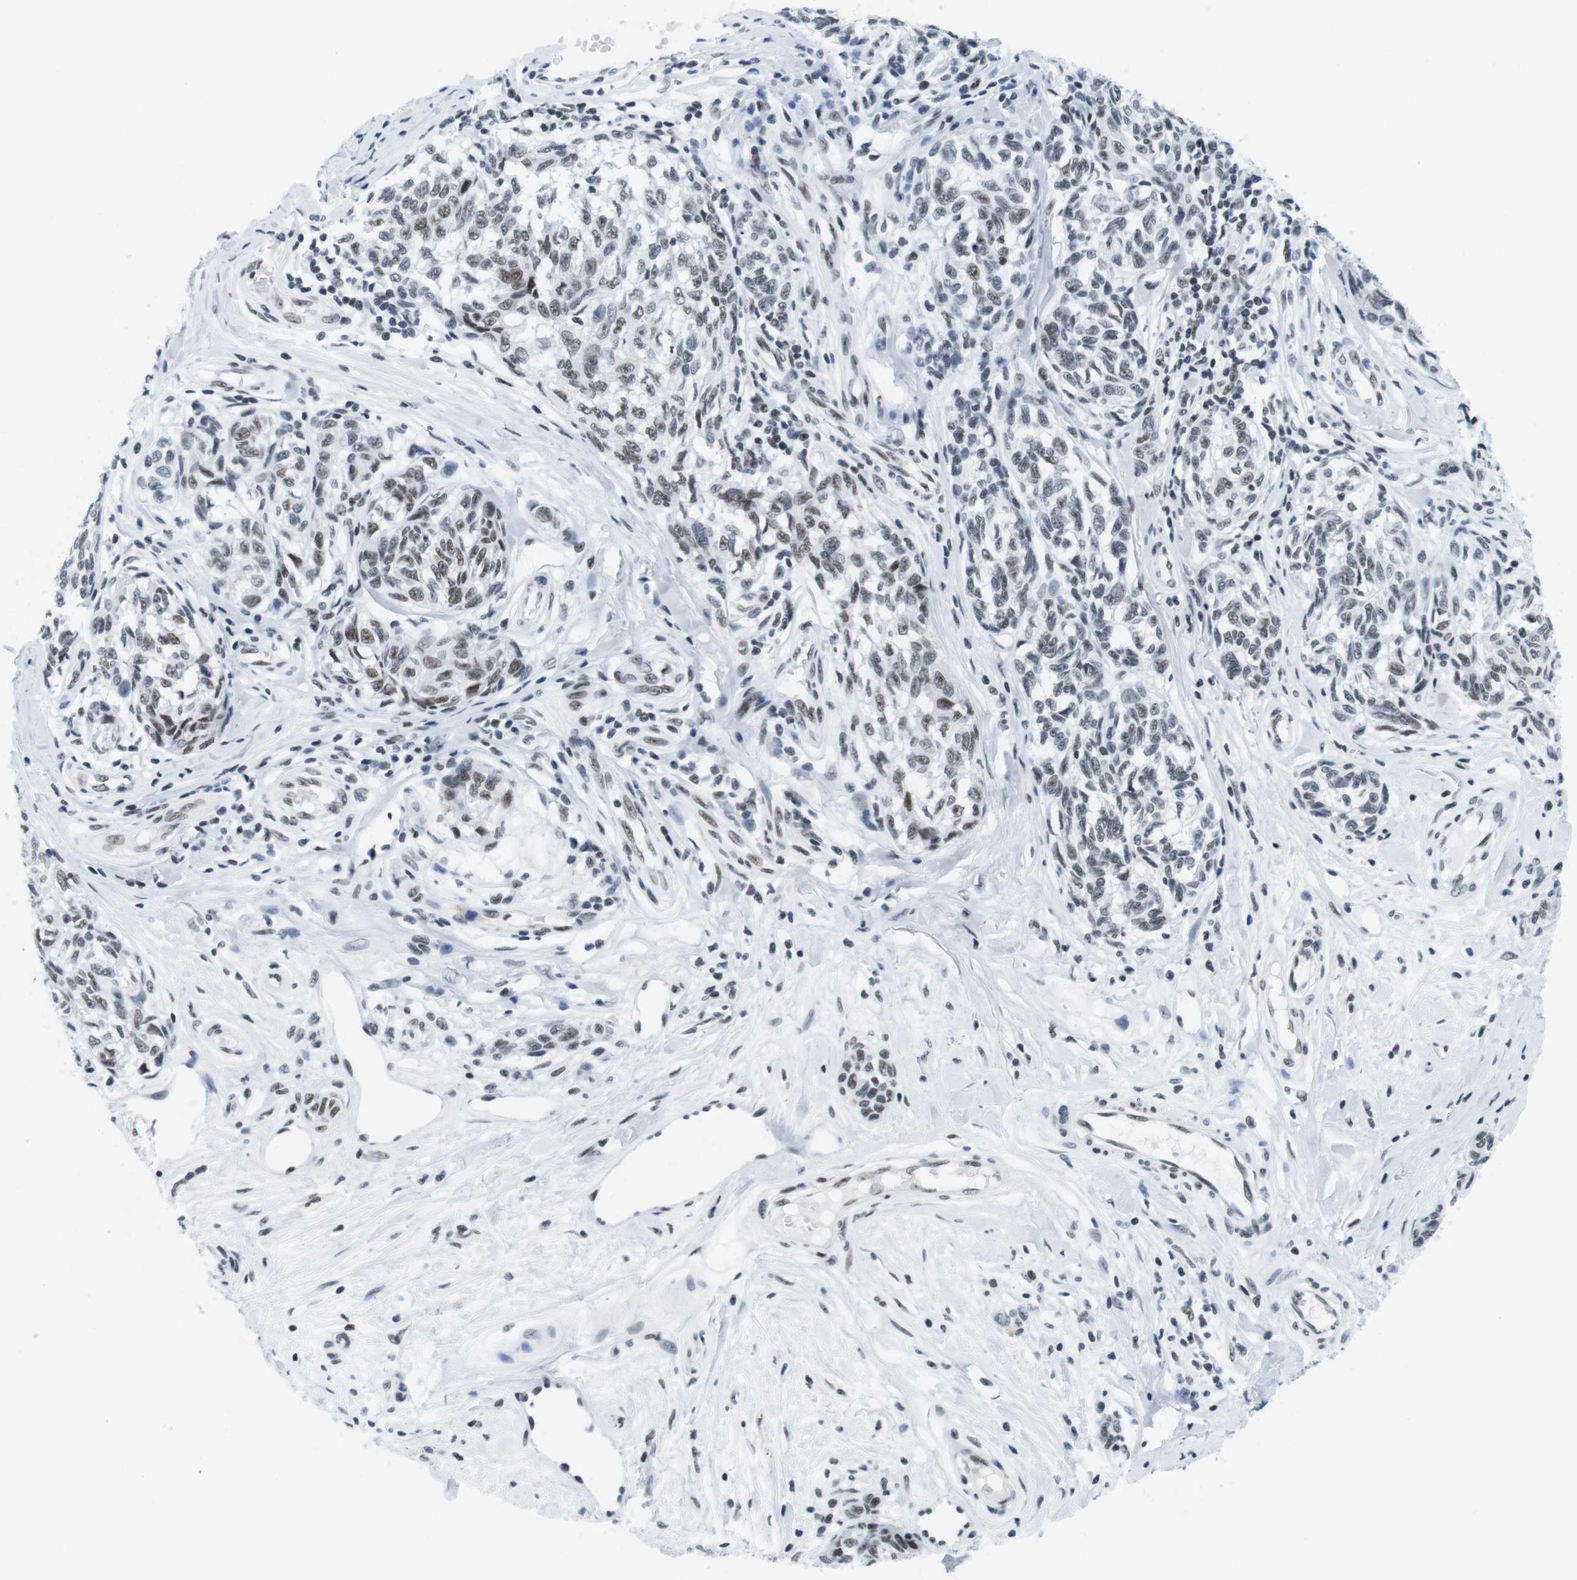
{"staining": {"intensity": "weak", "quantity": "25%-75%", "location": "nuclear"}, "tissue": "melanoma", "cell_type": "Tumor cells", "image_type": "cancer", "snomed": [{"axis": "morphology", "description": "Malignant melanoma, NOS"}, {"axis": "topography", "description": "Skin"}], "caption": "Immunohistochemical staining of melanoma reveals weak nuclear protein expression in approximately 25%-75% of tumor cells.", "gene": "IFI16", "patient": {"sex": "female", "age": 64}}